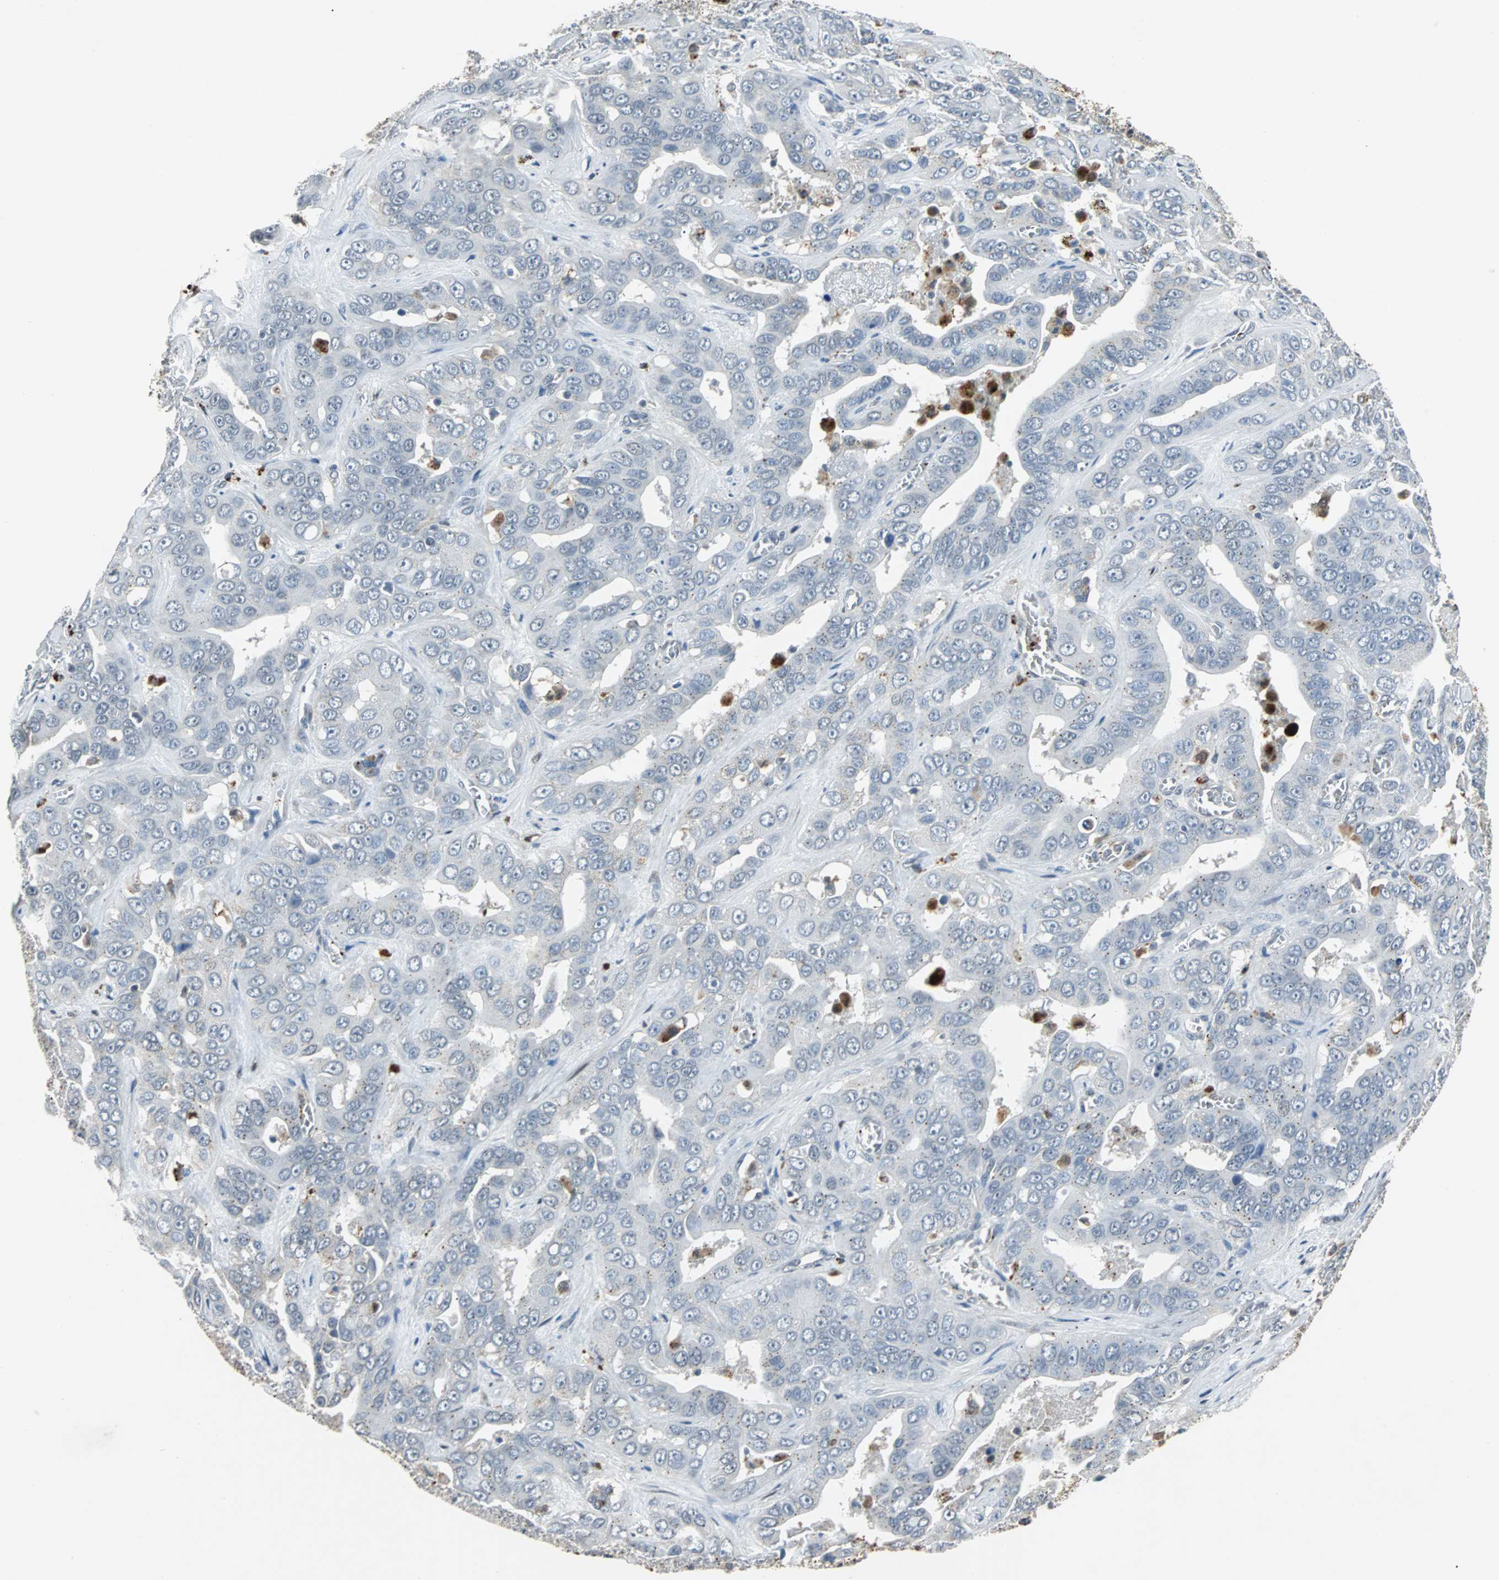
{"staining": {"intensity": "negative", "quantity": "none", "location": "none"}, "tissue": "liver cancer", "cell_type": "Tumor cells", "image_type": "cancer", "snomed": [{"axis": "morphology", "description": "Cholangiocarcinoma"}, {"axis": "topography", "description": "Liver"}], "caption": "High power microscopy photomicrograph of an IHC image of liver cancer, revealing no significant staining in tumor cells.", "gene": "HLX", "patient": {"sex": "female", "age": 52}}